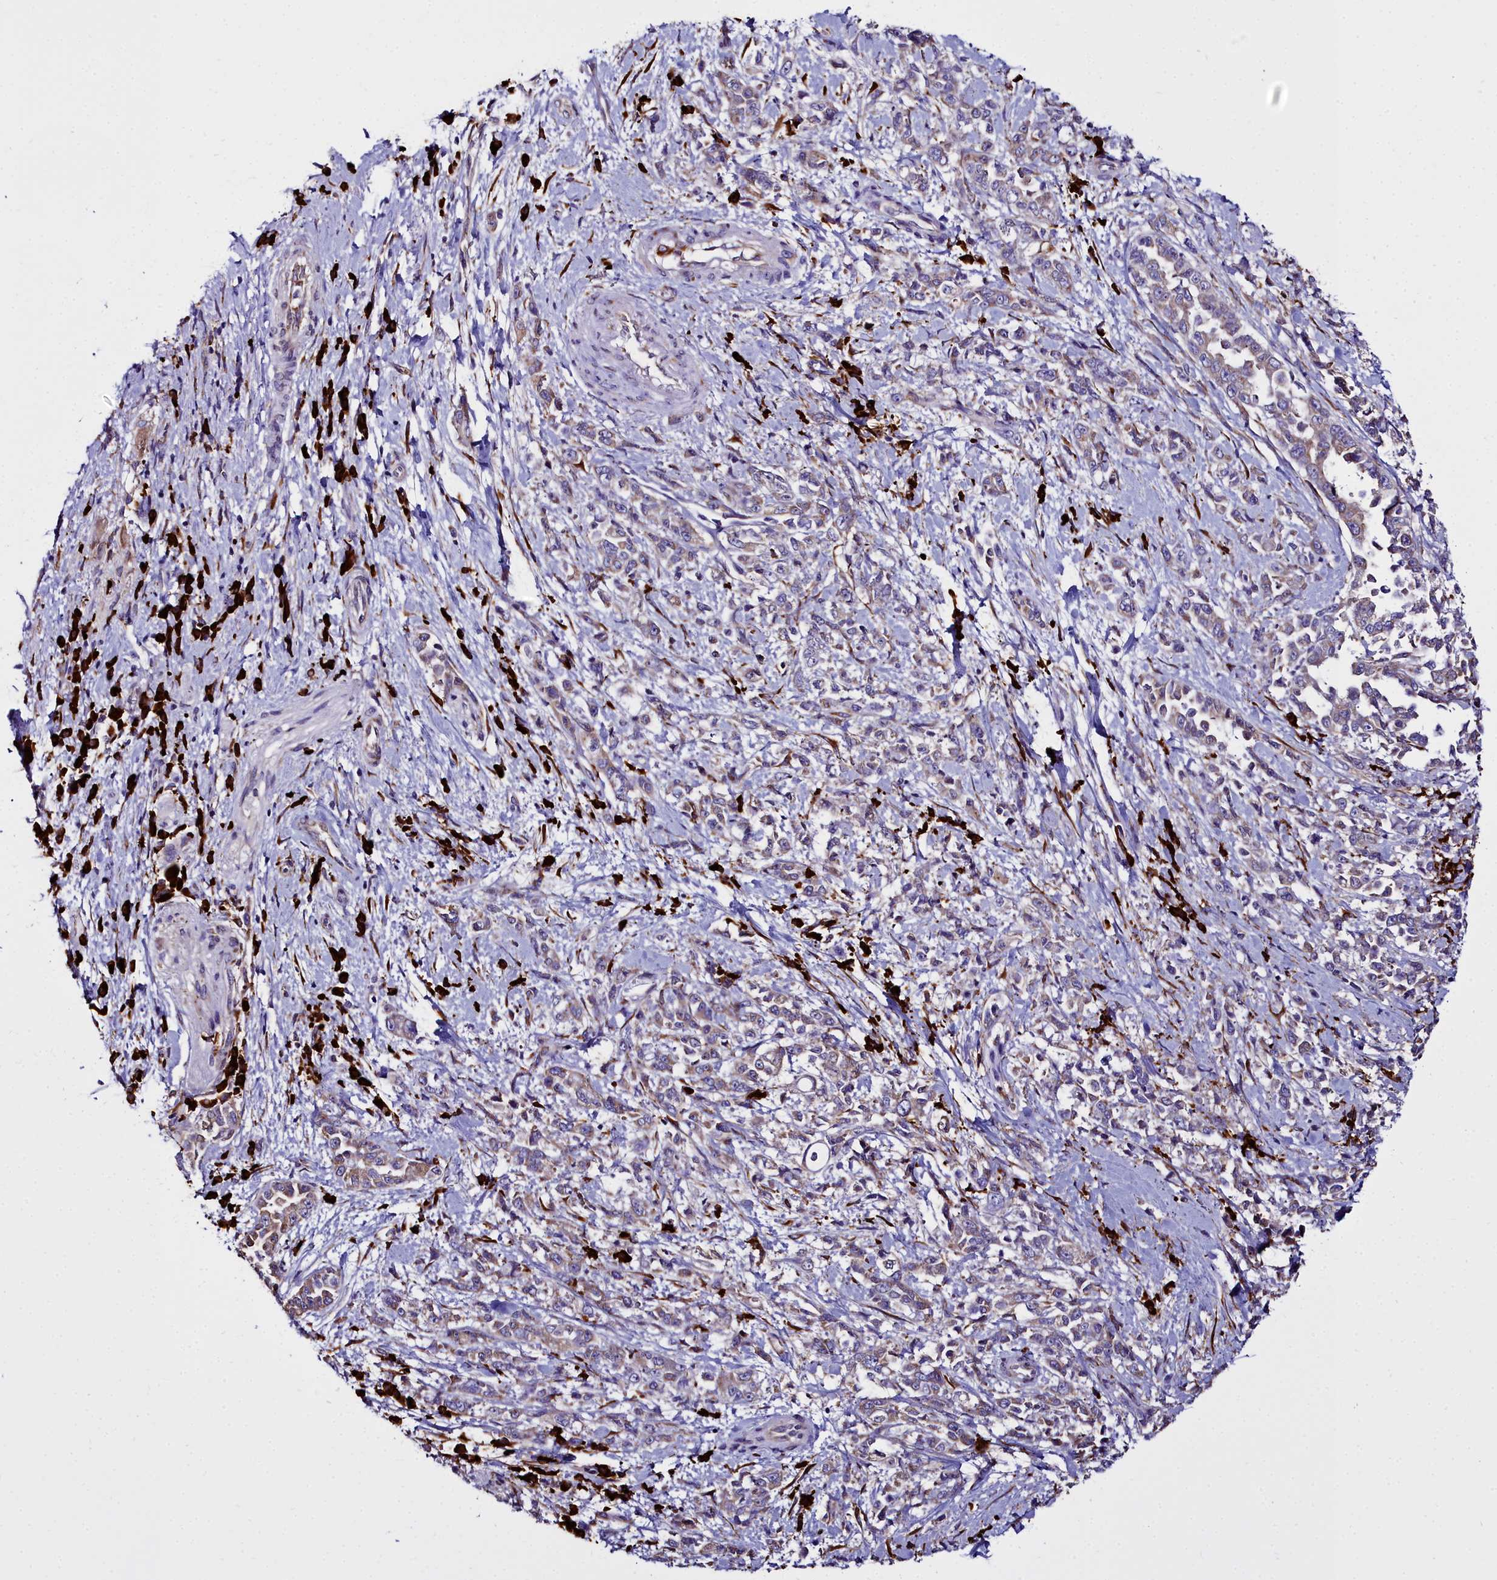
{"staining": {"intensity": "weak", "quantity": ">75%", "location": "cytoplasmic/membranous"}, "tissue": "pancreatic cancer", "cell_type": "Tumor cells", "image_type": "cancer", "snomed": [{"axis": "morphology", "description": "Normal tissue, NOS"}, {"axis": "morphology", "description": "Adenocarcinoma, NOS"}, {"axis": "topography", "description": "Pancreas"}], "caption": "A brown stain shows weak cytoplasmic/membranous staining of a protein in pancreatic cancer (adenocarcinoma) tumor cells. Ihc stains the protein in brown and the nuclei are stained blue.", "gene": "TXNDC5", "patient": {"sex": "female", "age": 64}}